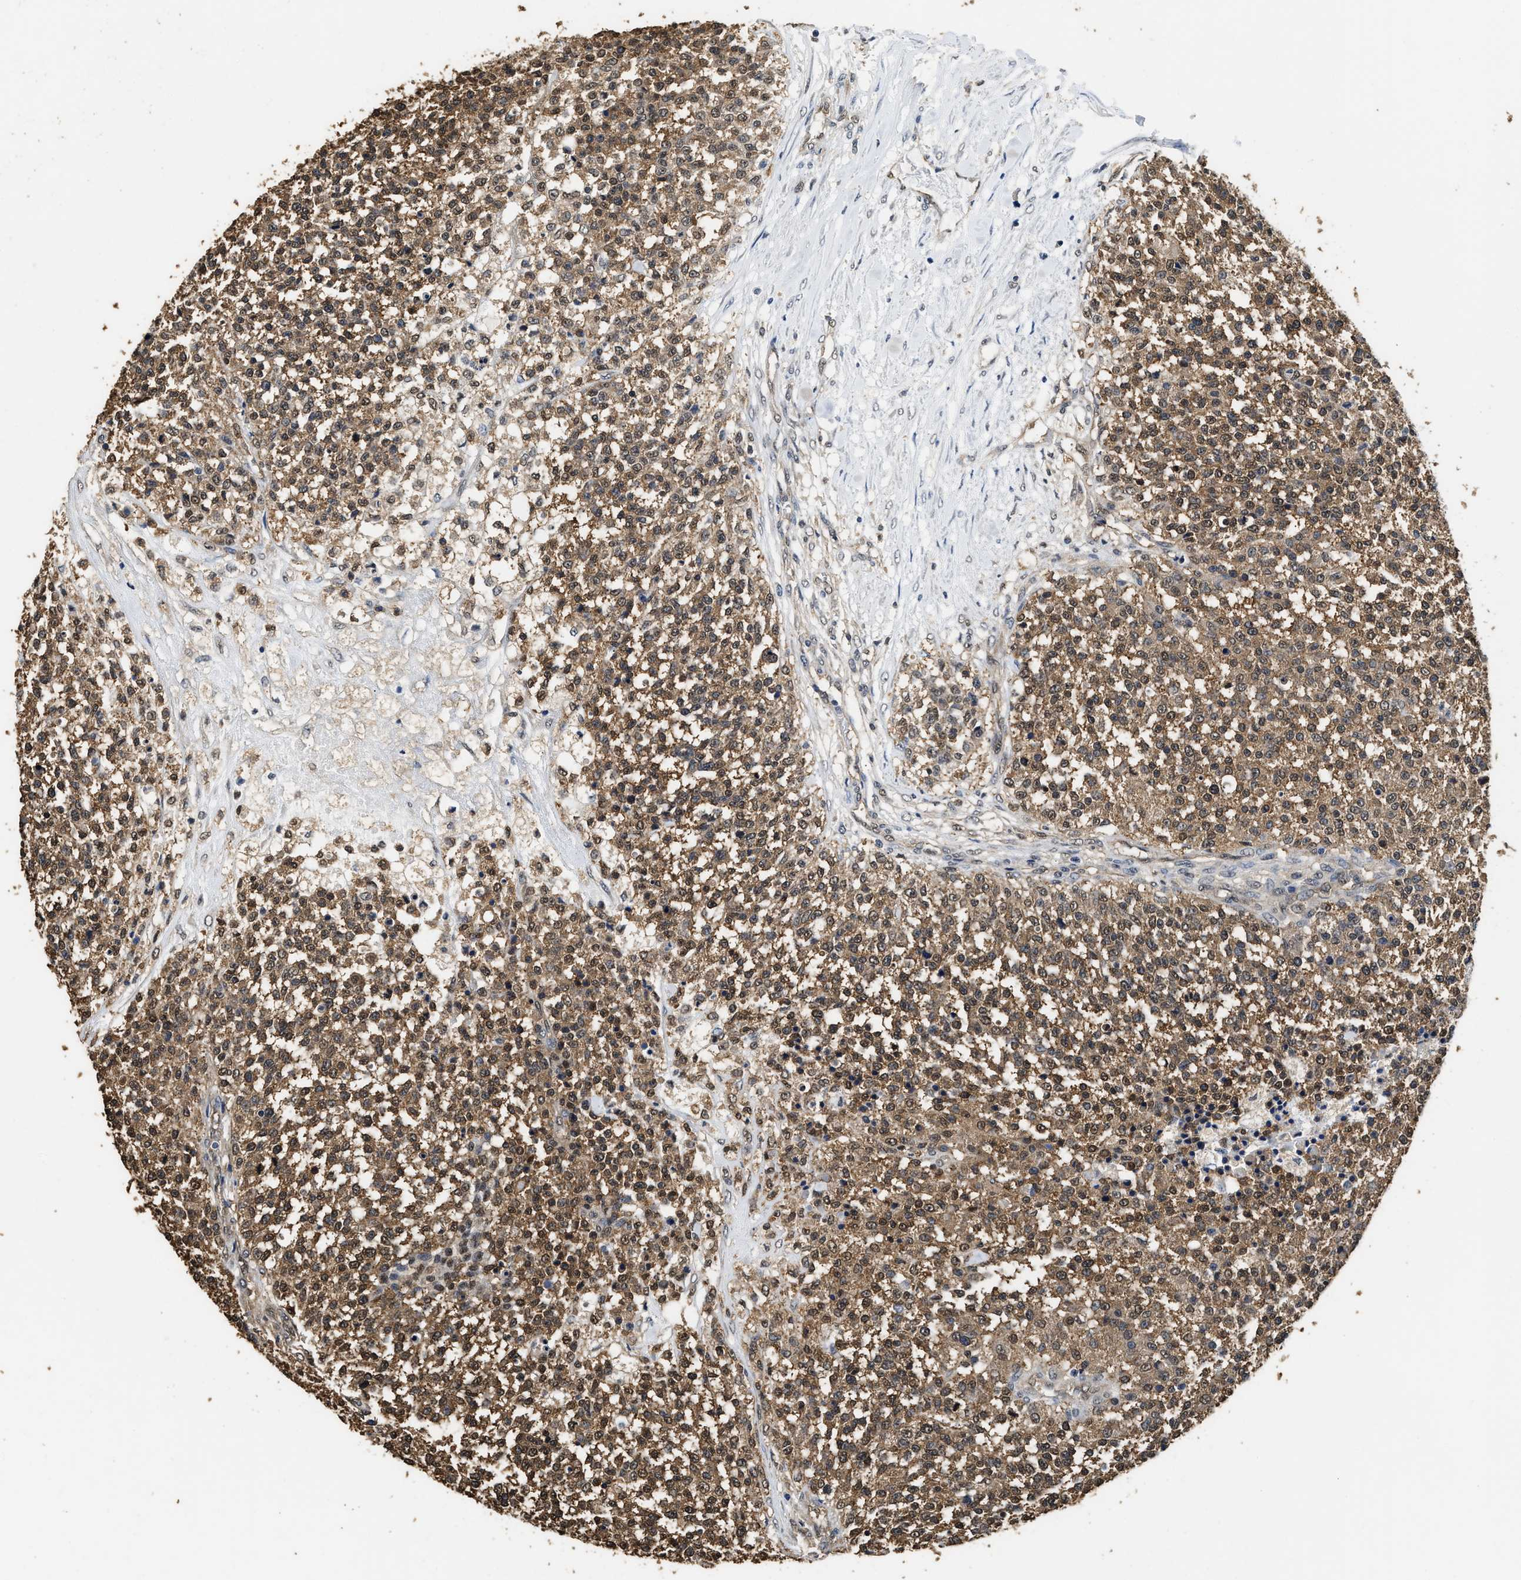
{"staining": {"intensity": "moderate", "quantity": ">75%", "location": "cytoplasmic/membranous,nuclear"}, "tissue": "testis cancer", "cell_type": "Tumor cells", "image_type": "cancer", "snomed": [{"axis": "morphology", "description": "Seminoma, NOS"}, {"axis": "topography", "description": "Testis"}], "caption": "An IHC histopathology image of neoplastic tissue is shown. Protein staining in brown highlights moderate cytoplasmic/membranous and nuclear positivity in testis seminoma within tumor cells.", "gene": "YWHAE", "patient": {"sex": "male", "age": 59}}